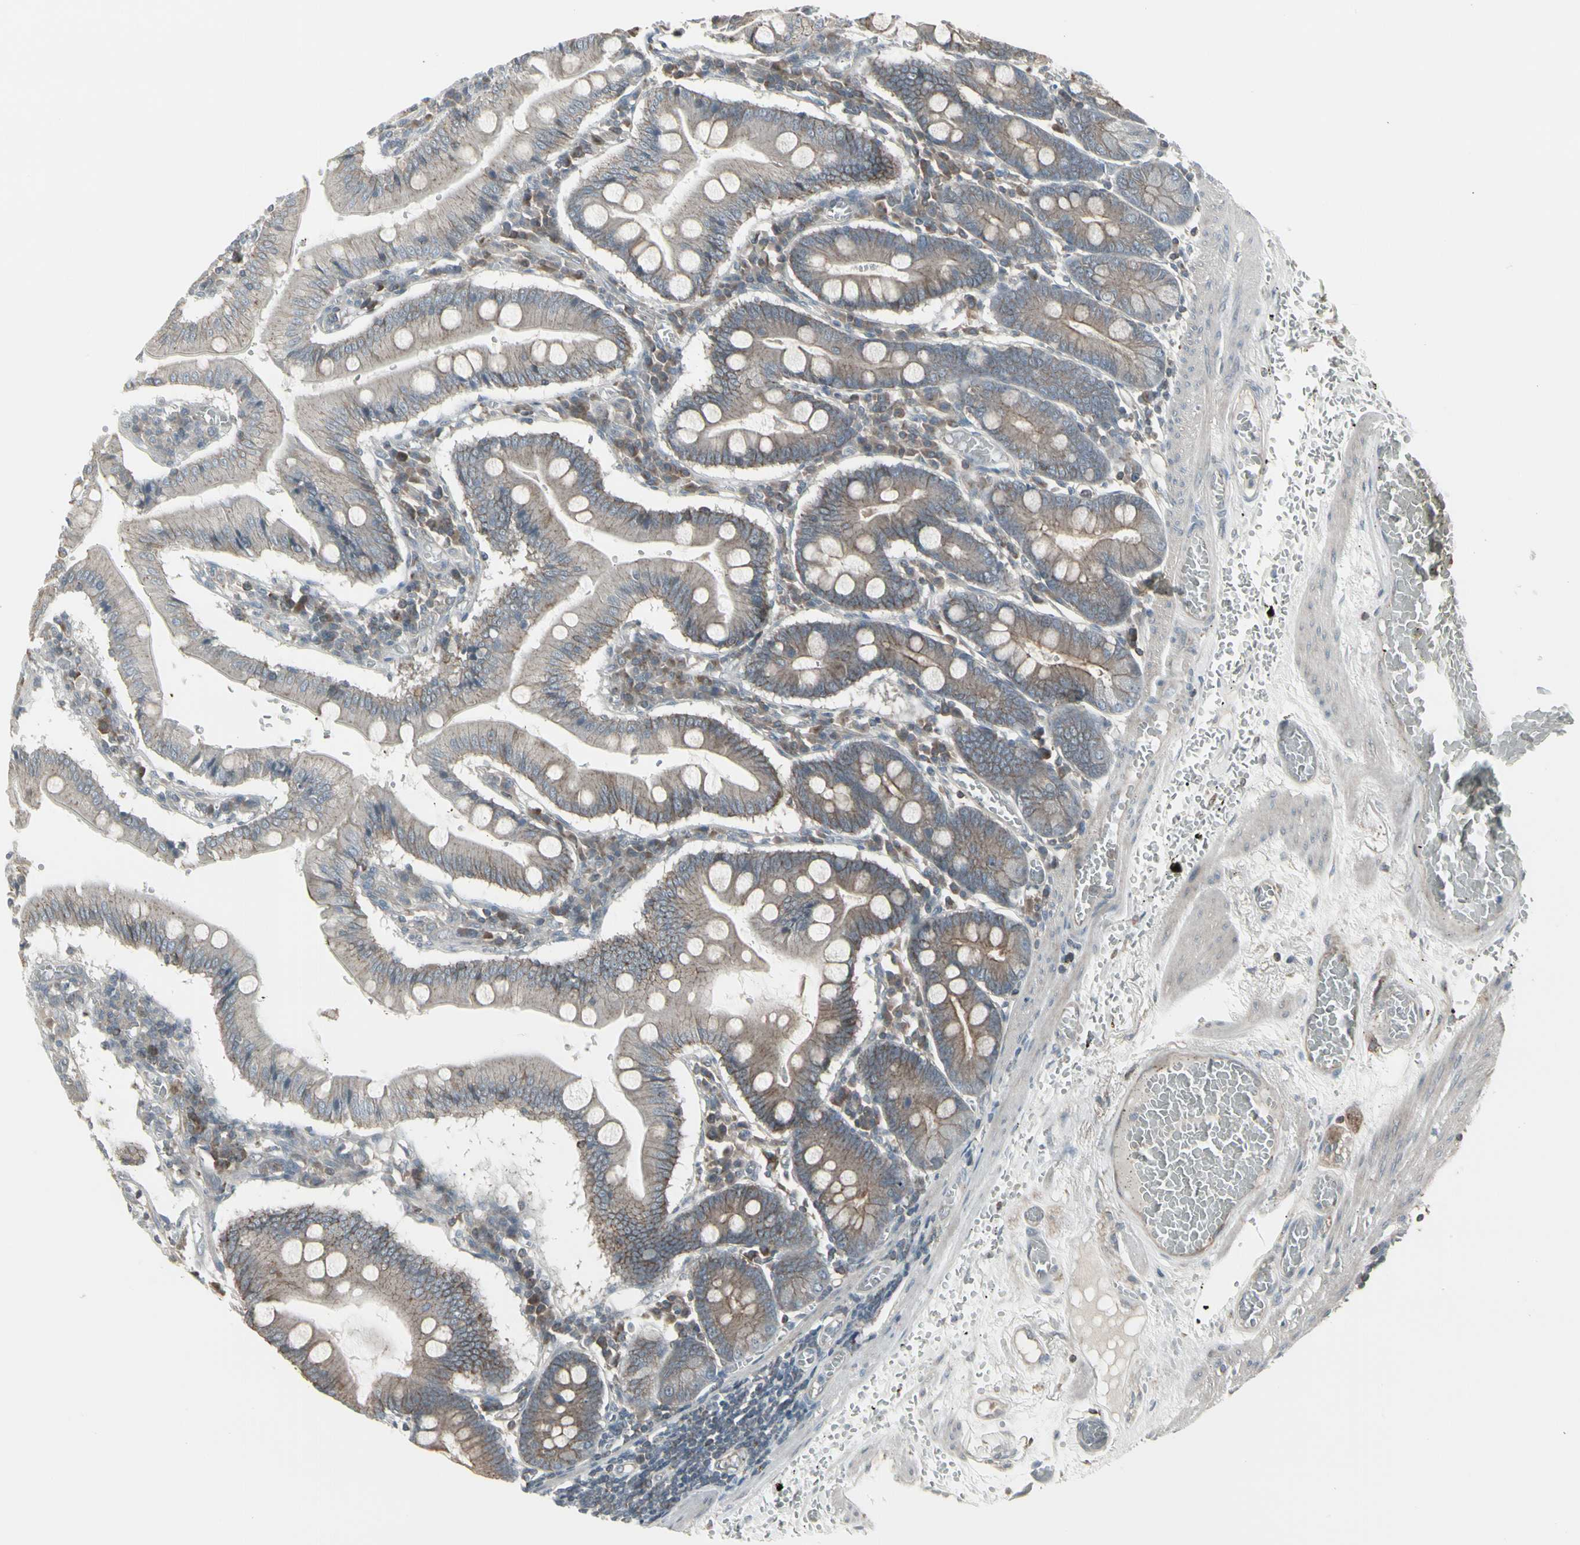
{"staining": {"intensity": "weak", "quantity": ">75%", "location": "cytoplasmic/membranous"}, "tissue": "small intestine", "cell_type": "Glandular cells", "image_type": "normal", "snomed": [{"axis": "morphology", "description": "Normal tissue, NOS"}, {"axis": "topography", "description": "Small intestine"}], "caption": "Immunohistochemistry (IHC) staining of benign small intestine, which reveals low levels of weak cytoplasmic/membranous expression in approximately >75% of glandular cells indicating weak cytoplasmic/membranous protein expression. The staining was performed using DAB (brown) for protein detection and nuclei were counterstained in hematoxylin (blue).", "gene": "EPS15", "patient": {"sex": "male", "age": 71}}